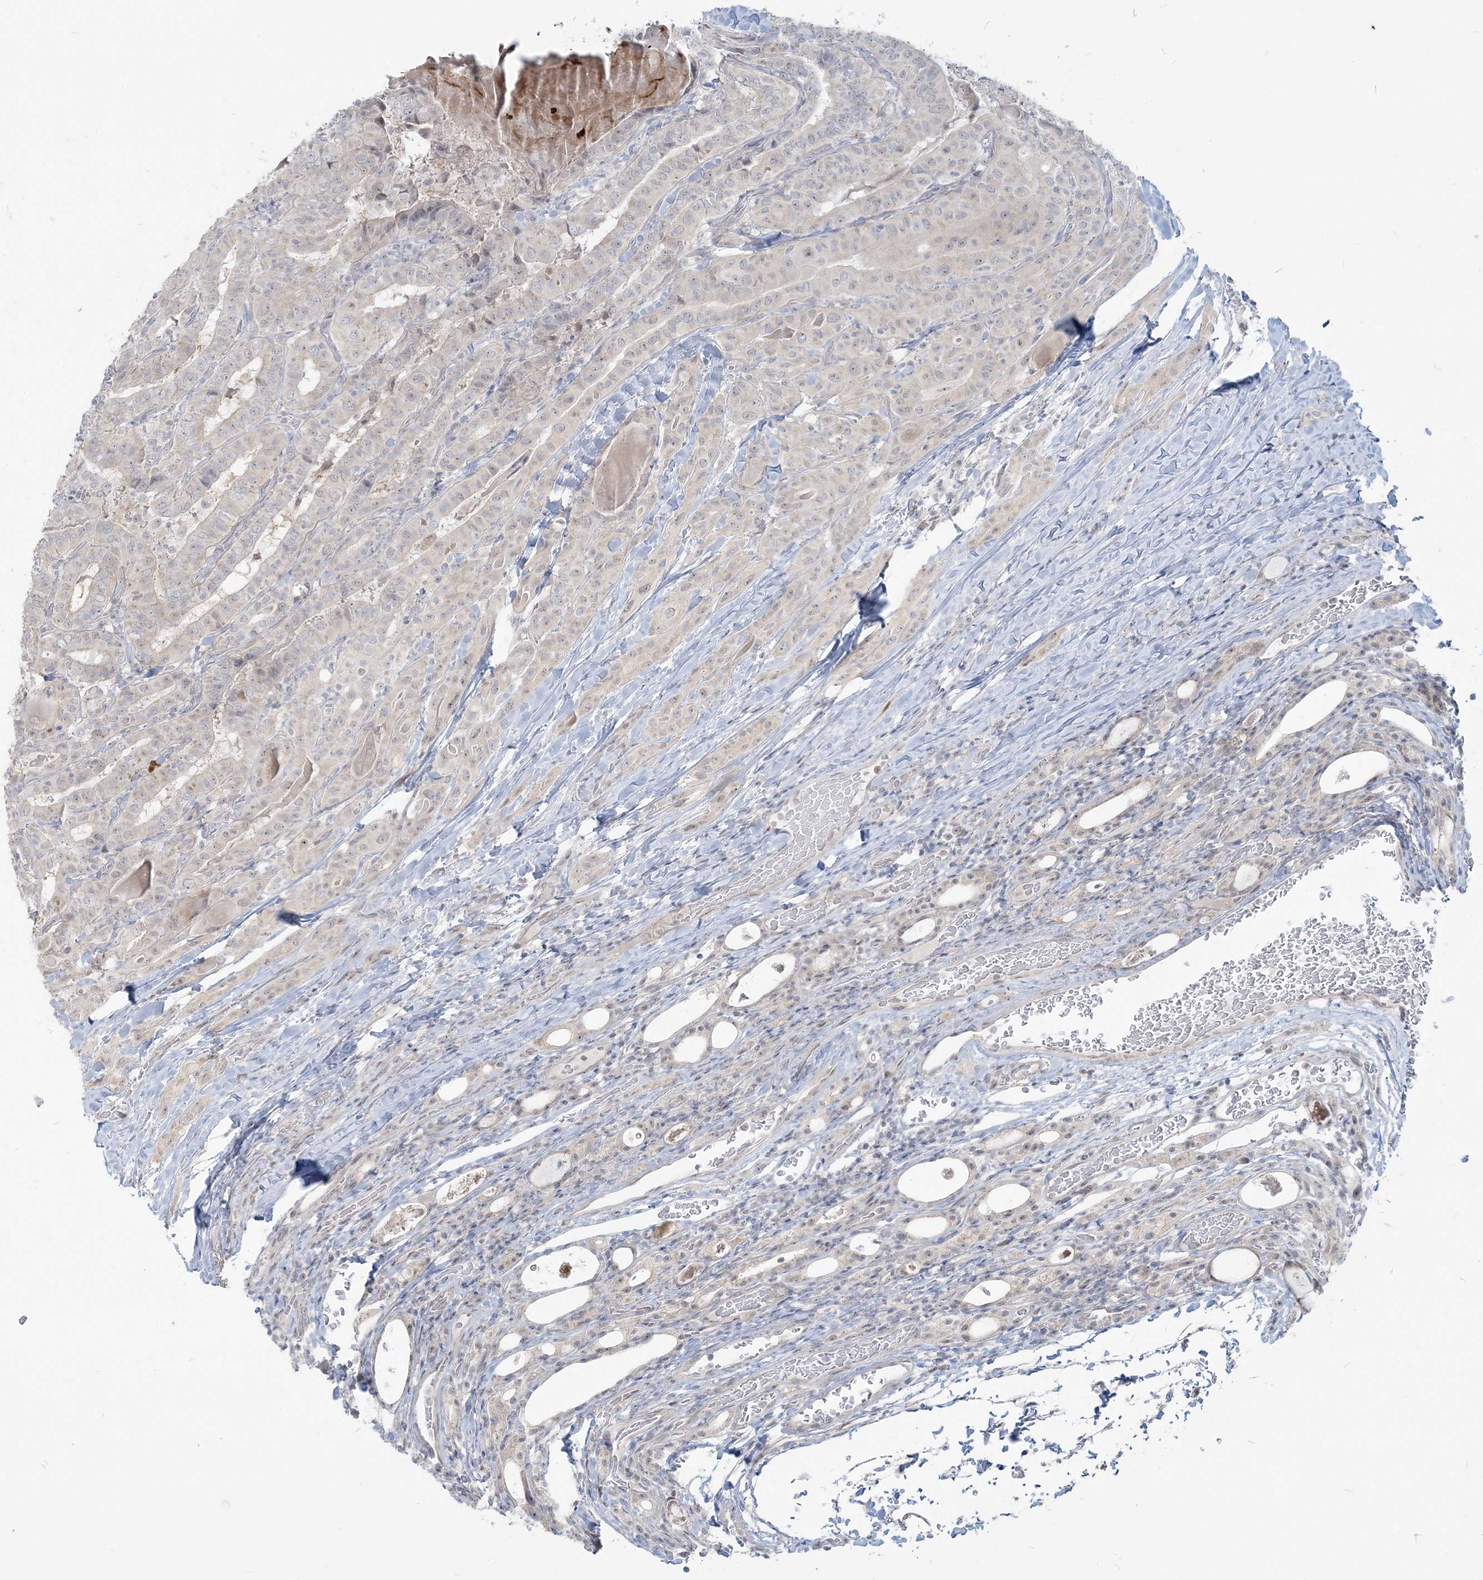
{"staining": {"intensity": "negative", "quantity": "none", "location": "none"}, "tissue": "thyroid cancer", "cell_type": "Tumor cells", "image_type": "cancer", "snomed": [{"axis": "morphology", "description": "Papillary adenocarcinoma, NOS"}, {"axis": "topography", "description": "Thyroid gland"}], "caption": "IHC of human thyroid cancer (papillary adenocarcinoma) reveals no expression in tumor cells. (Stains: DAB immunohistochemistry (IHC) with hematoxylin counter stain, Microscopy: brightfield microscopy at high magnification).", "gene": "SDAD1", "patient": {"sex": "female", "age": 72}}